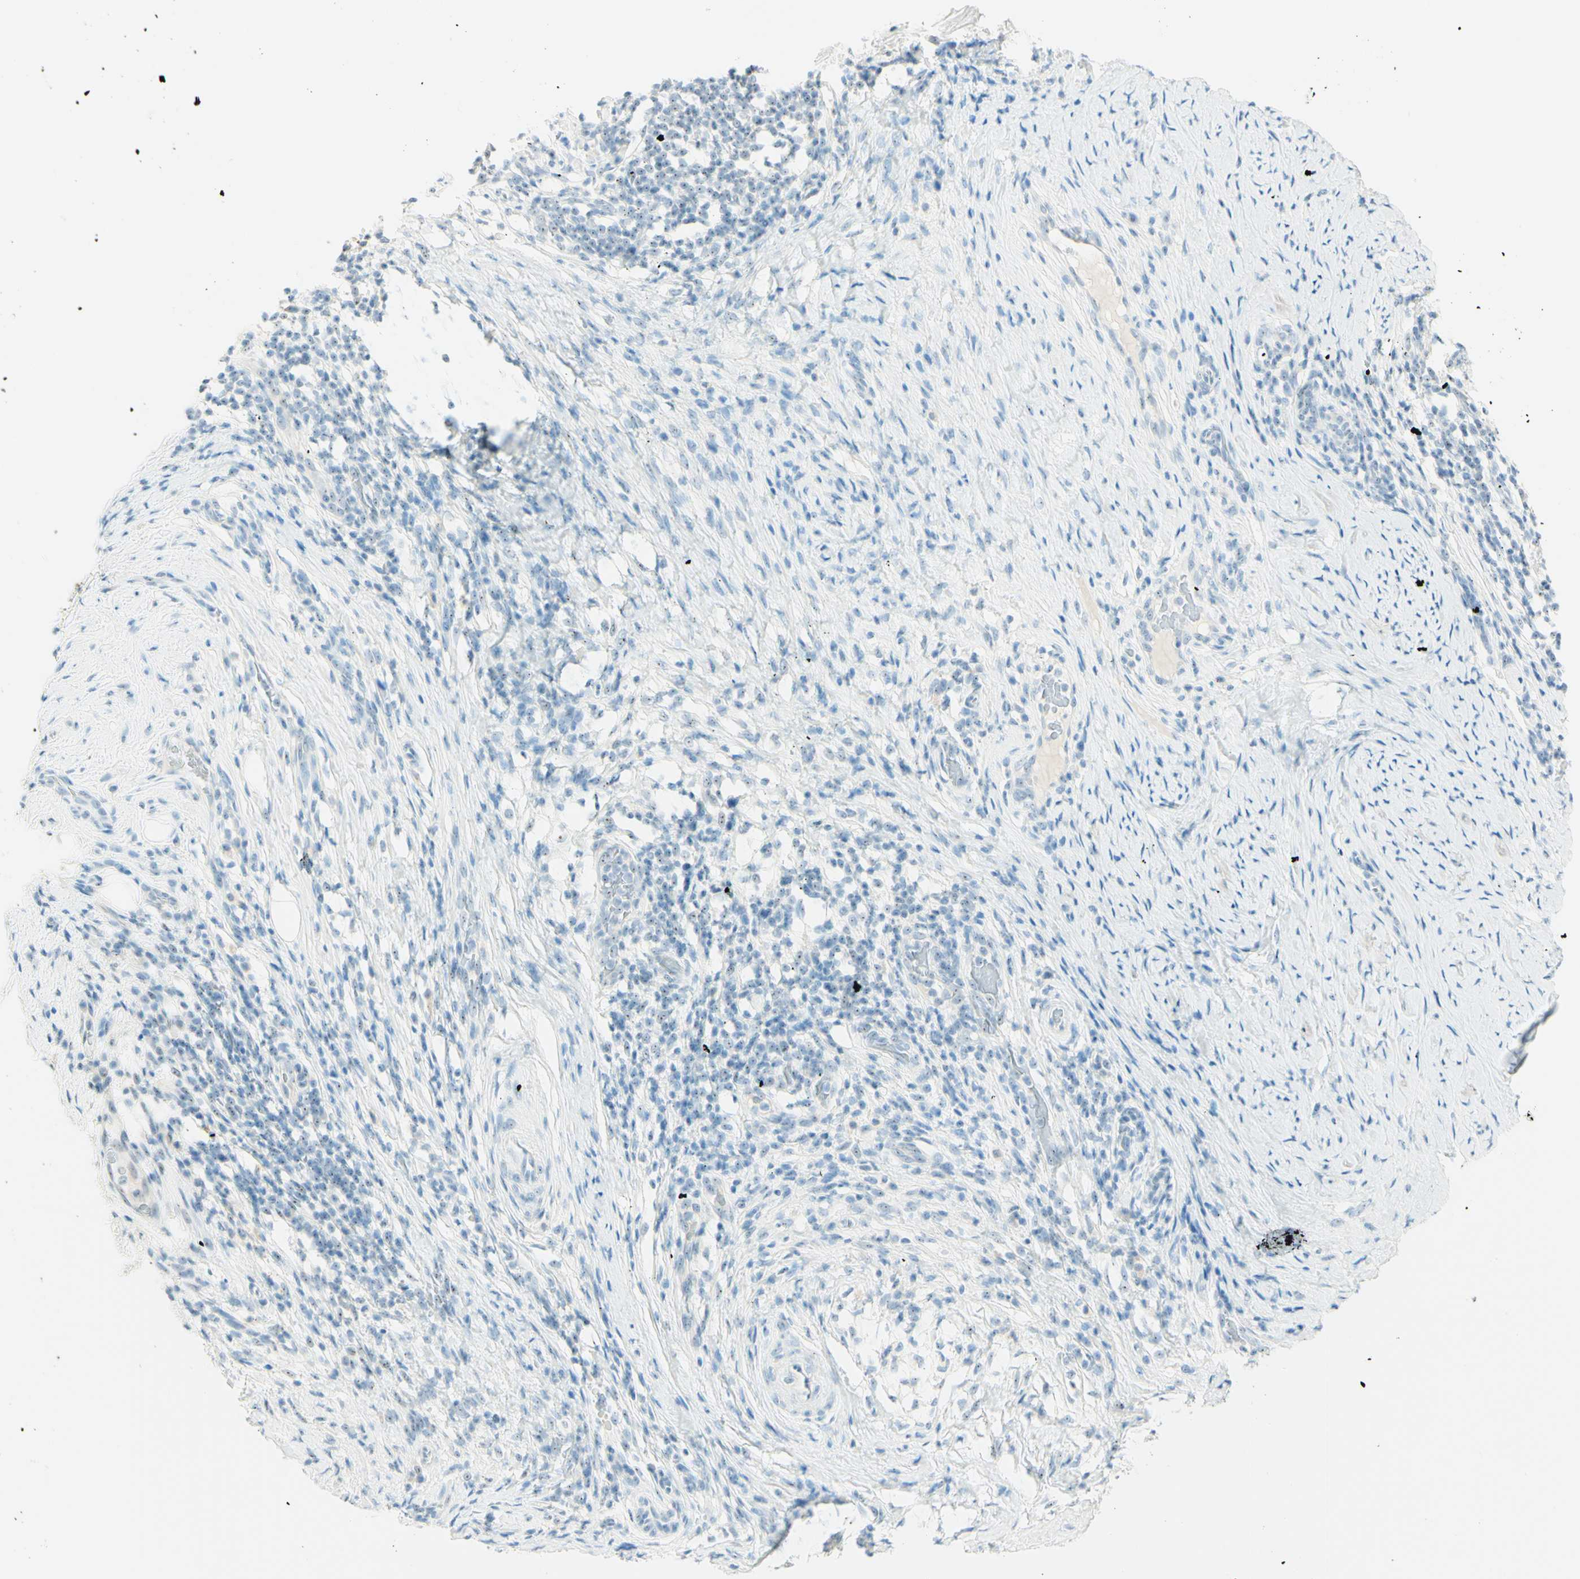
{"staining": {"intensity": "weak", "quantity": ">75%", "location": "nuclear"}, "tissue": "cervical cancer", "cell_type": "Tumor cells", "image_type": "cancer", "snomed": [{"axis": "morphology", "description": "Squamous cell carcinoma, NOS"}, {"axis": "topography", "description": "Cervix"}], "caption": "The immunohistochemical stain shows weak nuclear expression in tumor cells of cervical cancer (squamous cell carcinoma) tissue.", "gene": "FMR1NB", "patient": {"sex": "female", "age": 51}}